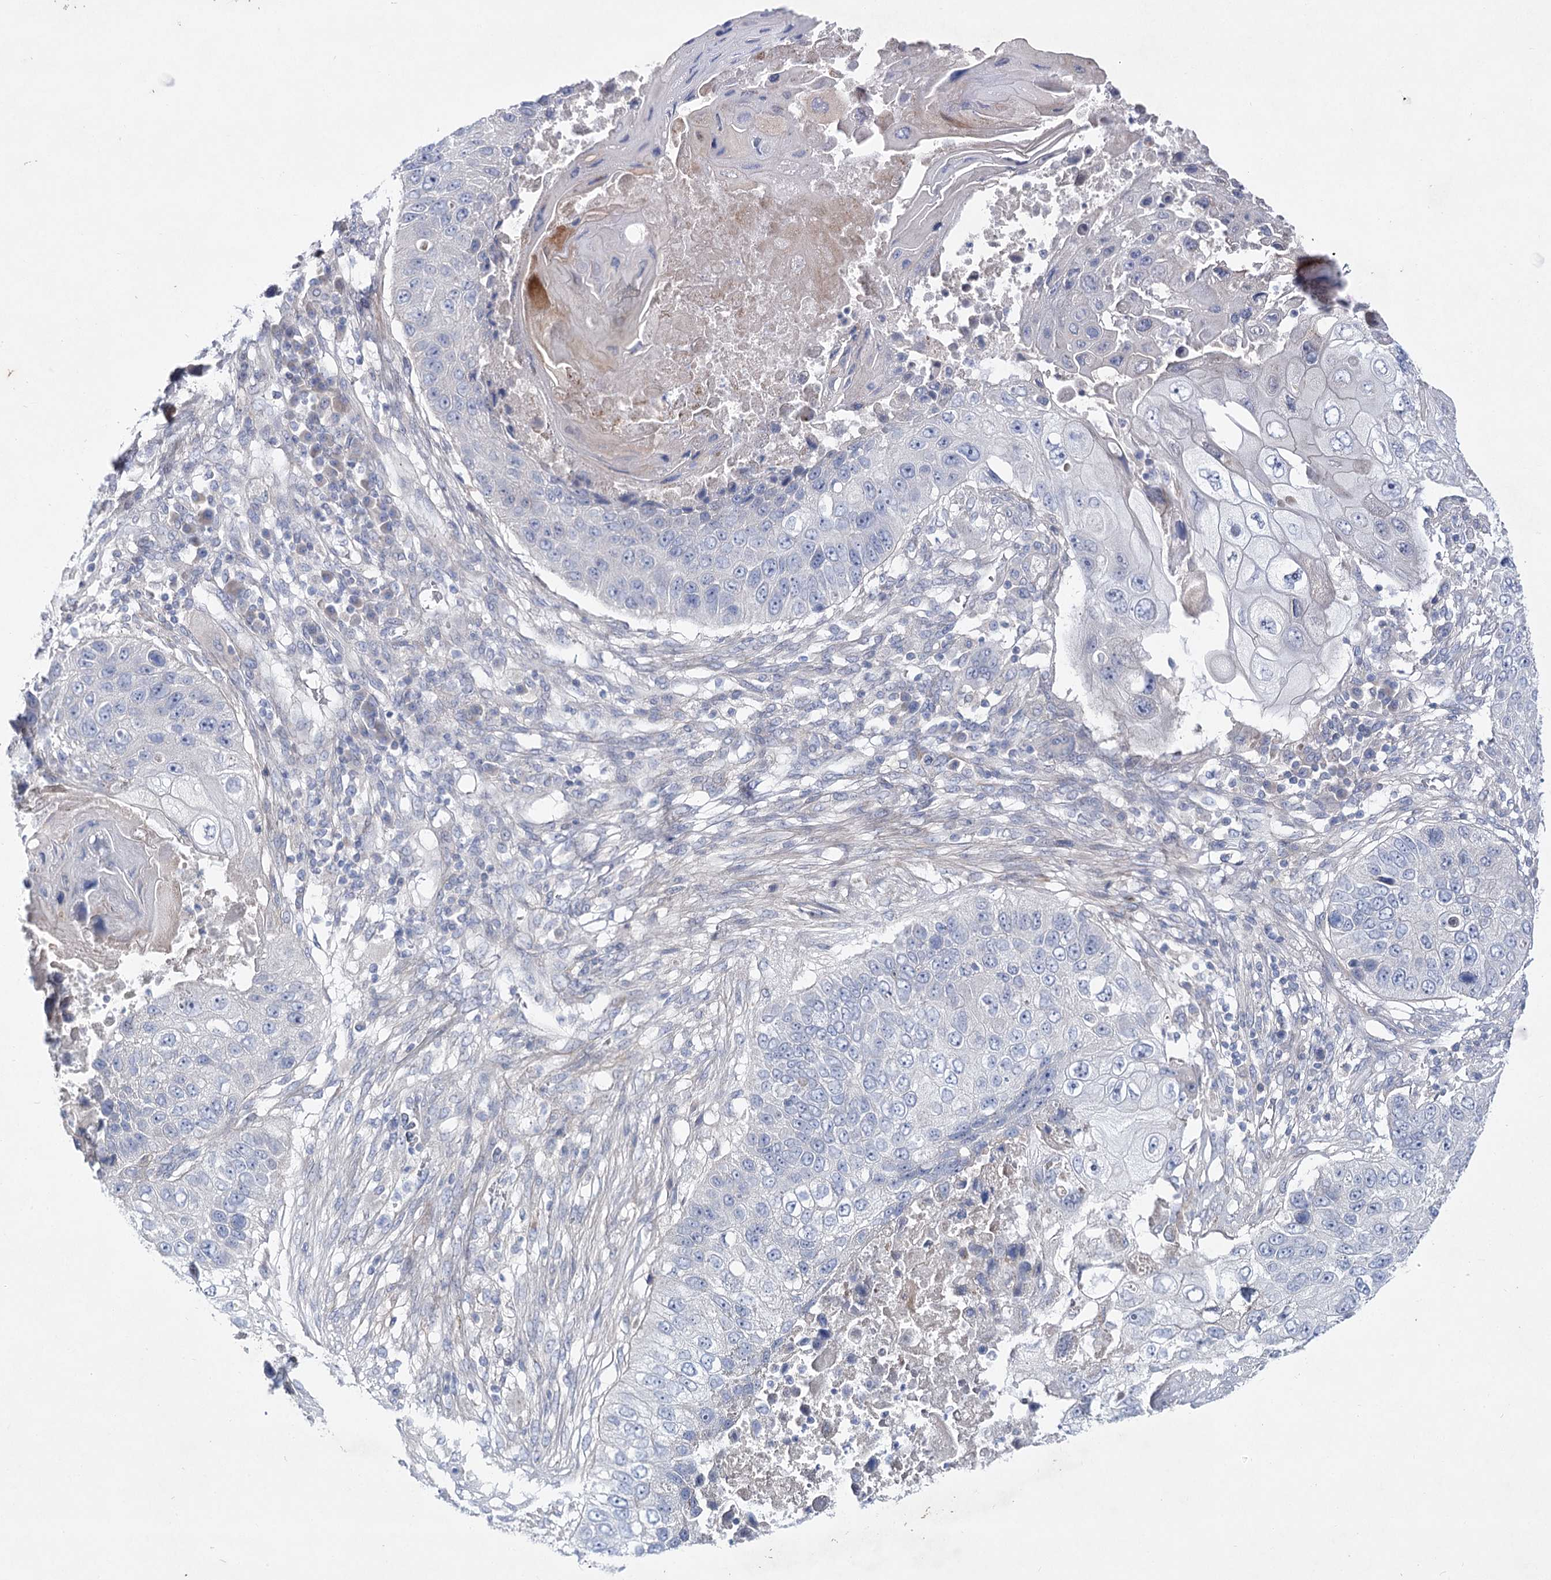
{"staining": {"intensity": "negative", "quantity": "none", "location": "none"}, "tissue": "lung cancer", "cell_type": "Tumor cells", "image_type": "cancer", "snomed": [{"axis": "morphology", "description": "Squamous cell carcinoma, NOS"}, {"axis": "topography", "description": "Lung"}], "caption": "An image of squamous cell carcinoma (lung) stained for a protein reveals no brown staining in tumor cells. (DAB immunohistochemistry (IHC) visualized using brightfield microscopy, high magnification).", "gene": "LRRC14B", "patient": {"sex": "male", "age": 61}}